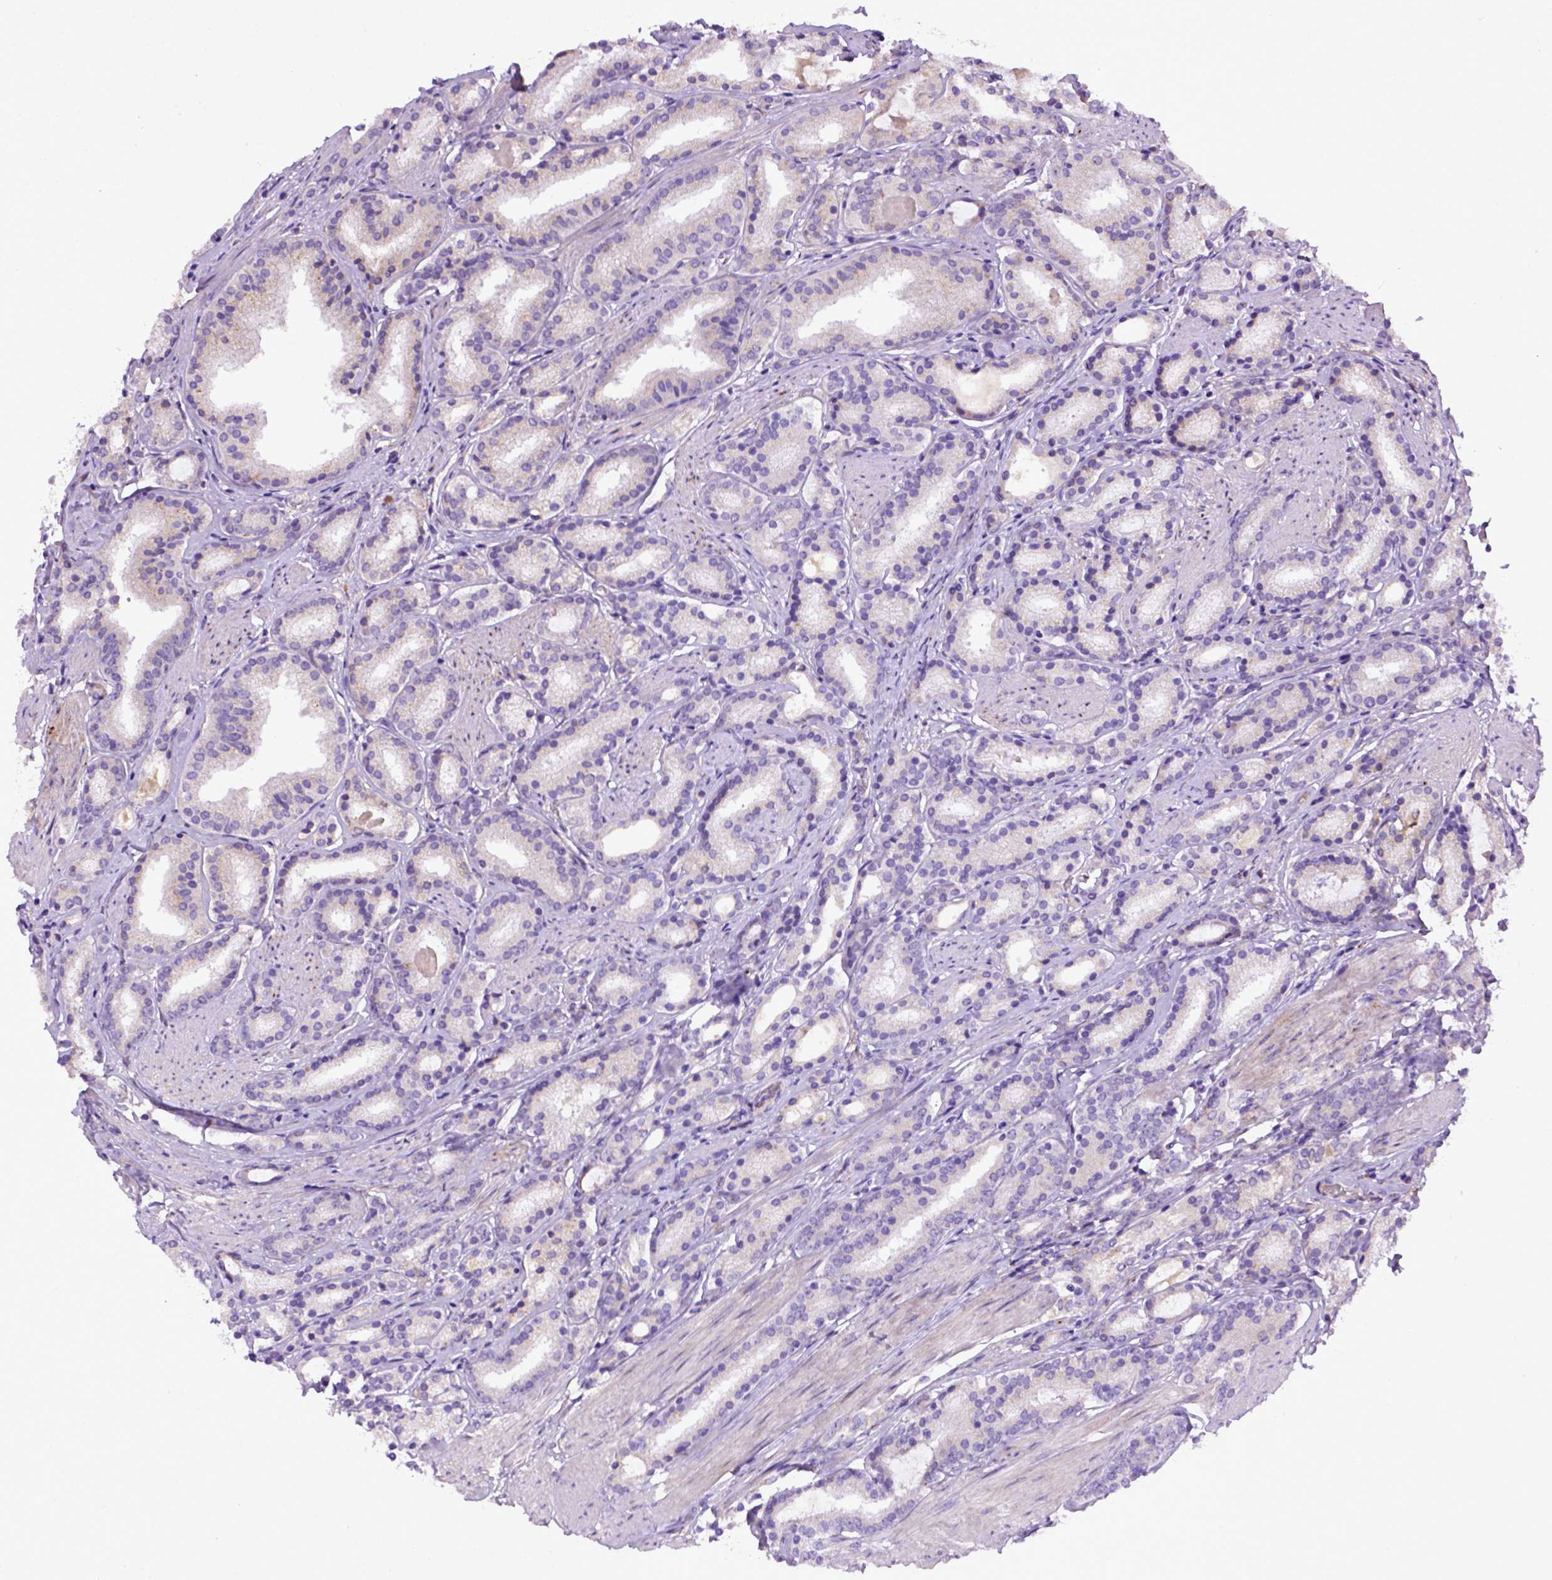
{"staining": {"intensity": "negative", "quantity": "none", "location": "none"}, "tissue": "prostate cancer", "cell_type": "Tumor cells", "image_type": "cancer", "snomed": [{"axis": "morphology", "description": "Adenocarcinoma, High grade"}, {"axis": "topography", "description": "Prostate"}], "caption": "Protein analysis of prostate cancer (adenocarcinoma (high-grade)) demonstrates no significant staining in tumor cells.", "gene": "DEPDC1B", "patient": {"sex": "male", "age": 63}}